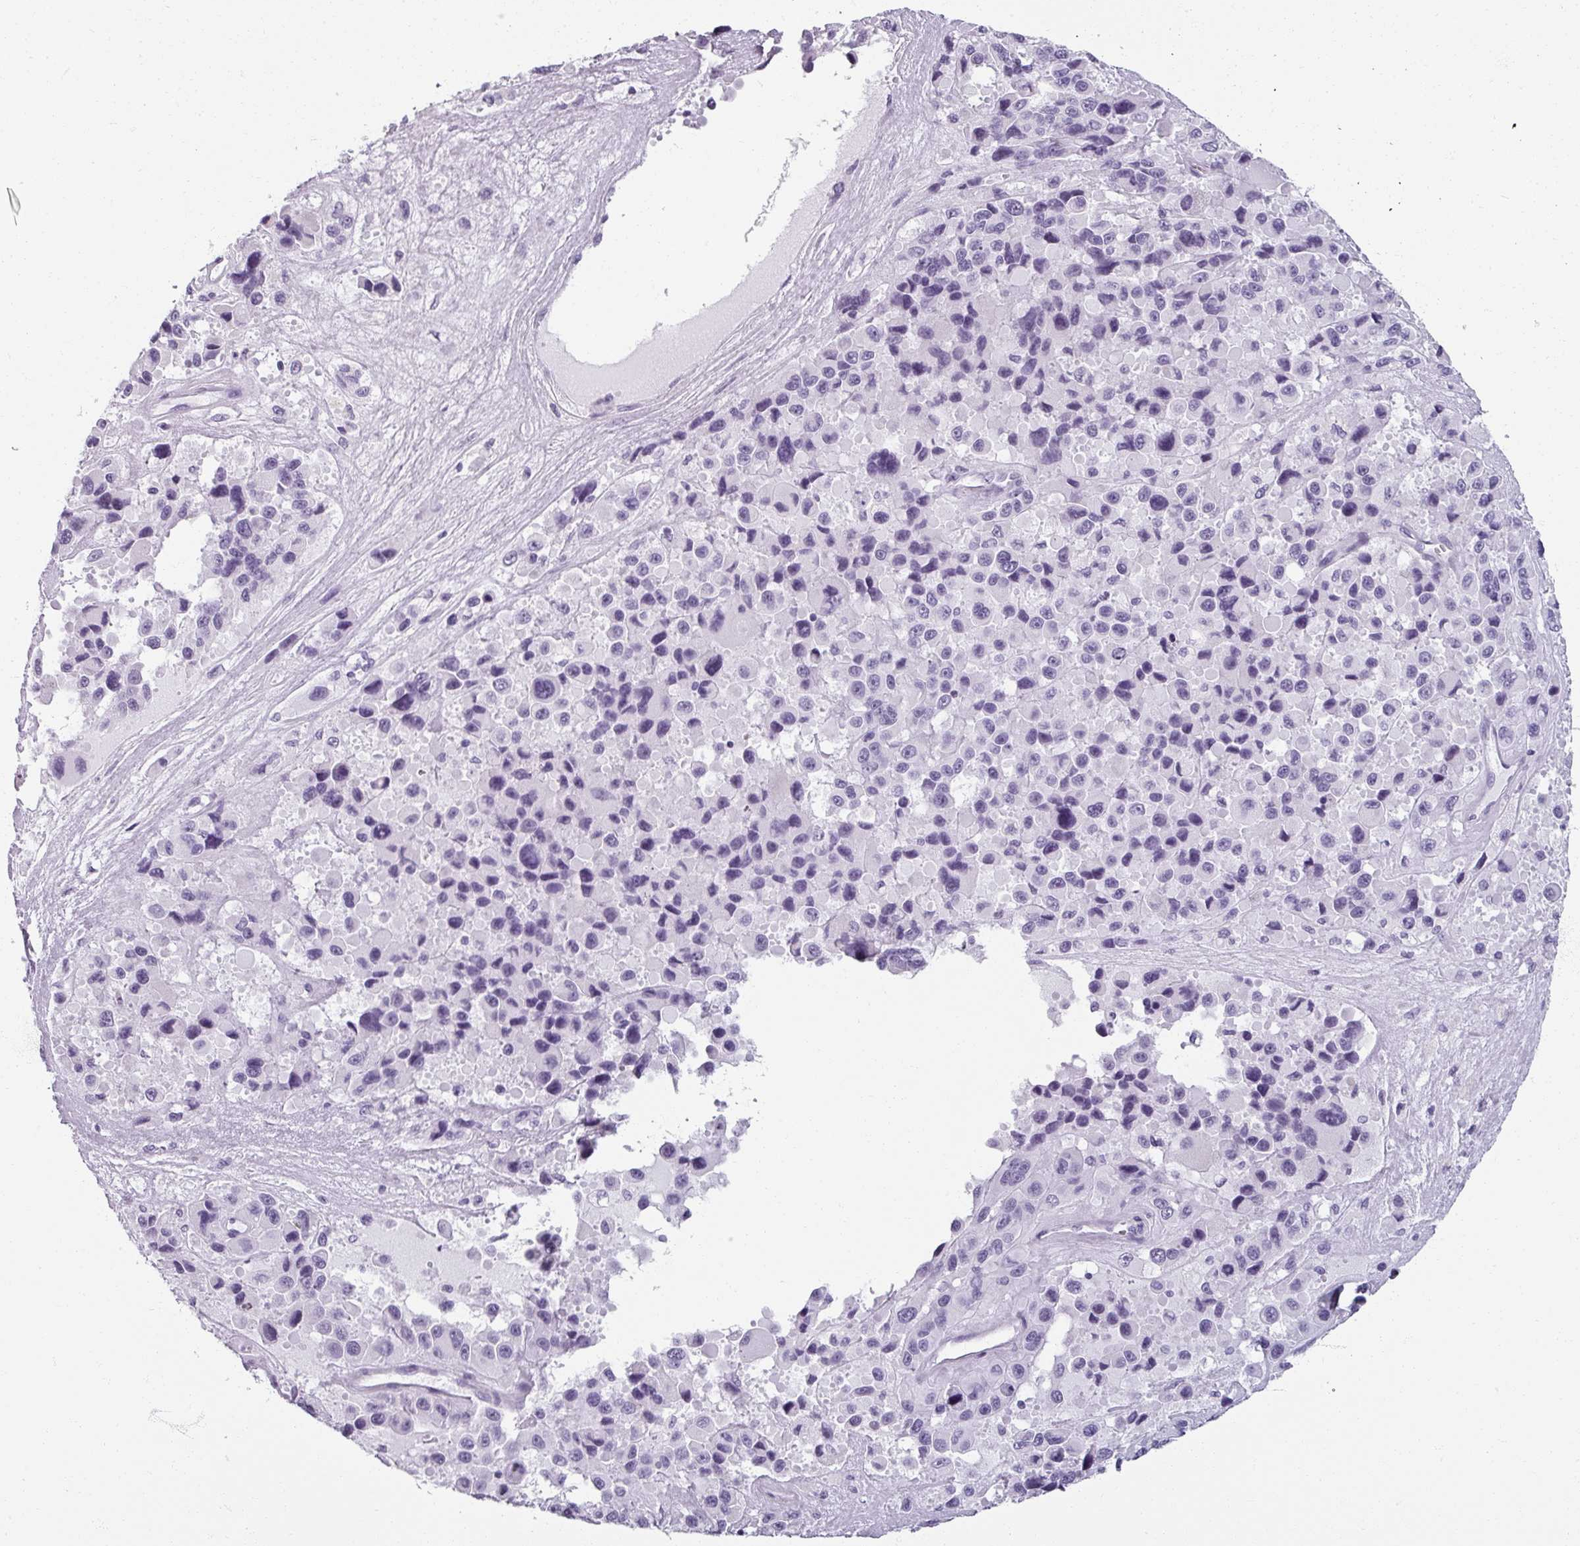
{"staining": {"intensity": "negative", "quantity": "none", "location": "none"}, "tissue": "melanoma", "cell_type": "Tumor cells", "image_type": "cancer", "snomed": [{"axis": "morphology", "description": "Malignant melanoma, Metastatic site"}, {"axis": "topography", "description": "Lymph node"}], "caption": "Tumor cells are negative for protein expression in human melanoma.", "gene": "REG3G", "patient": {"sex": "female", "age": 65}}